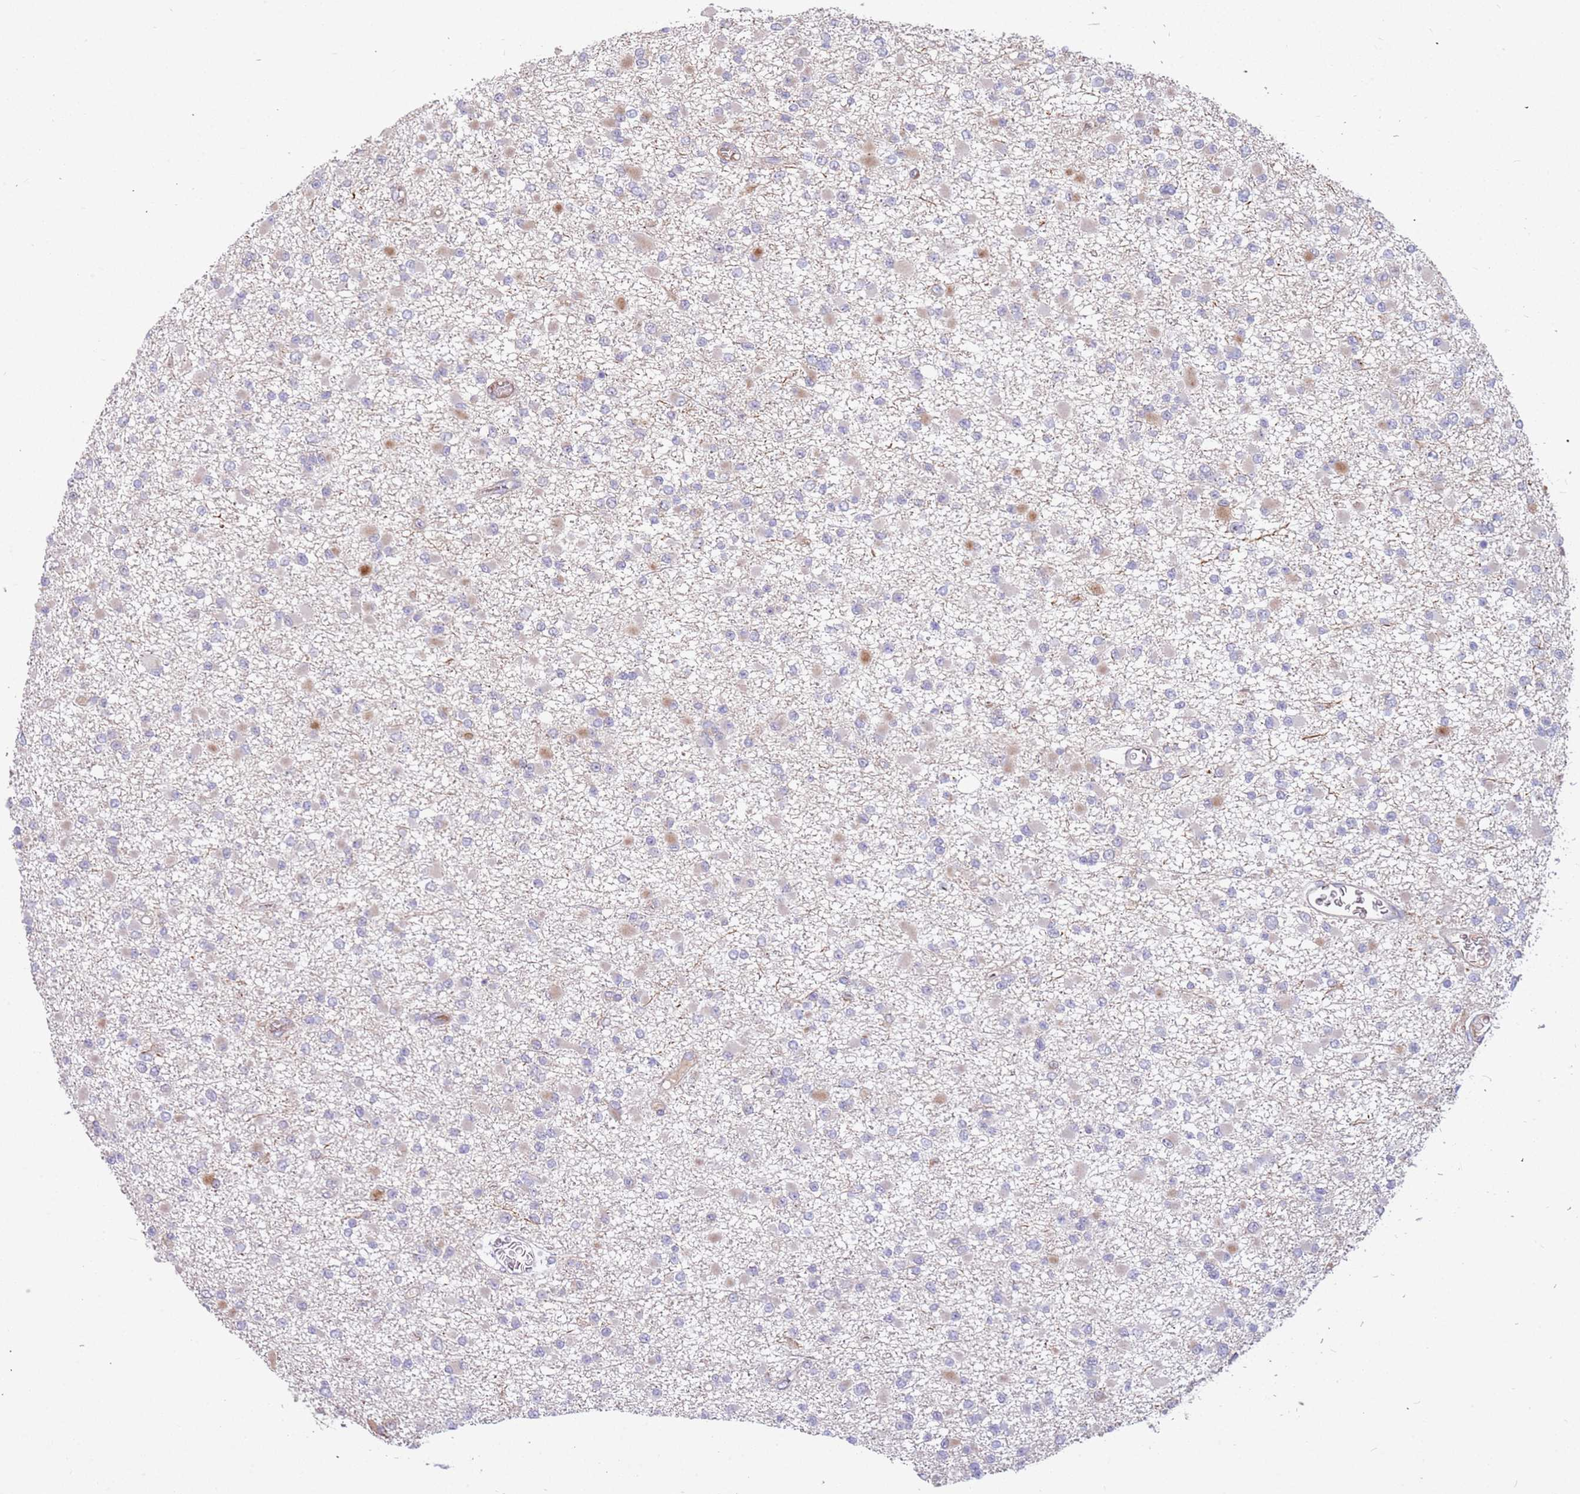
{"staining": {"intensity": "moderate", "quantity": "<25%", "location": "cytoplasmic/membranous"}, "tissue": "glioma", "cell_type": "Tumor cells", "image_type": "cancer", "snomed": [{"axis": "morphology", "description": "Glioma, malignant, Low grade"}, {"axis": "topography", "description": "Brain"}], "caption": "Moderate cytoplasmic/membranous staining is appreciated in approximately <25% of tumor cells in glioma. (Stains: DAB (3,3'-diaminobenzidine) in brown, nuclei in blue, Microscopy: brightfield microscopy at high magnification).", "gene": "TRAPPC6B", "patient": {"sex": "female", "age": 22}}